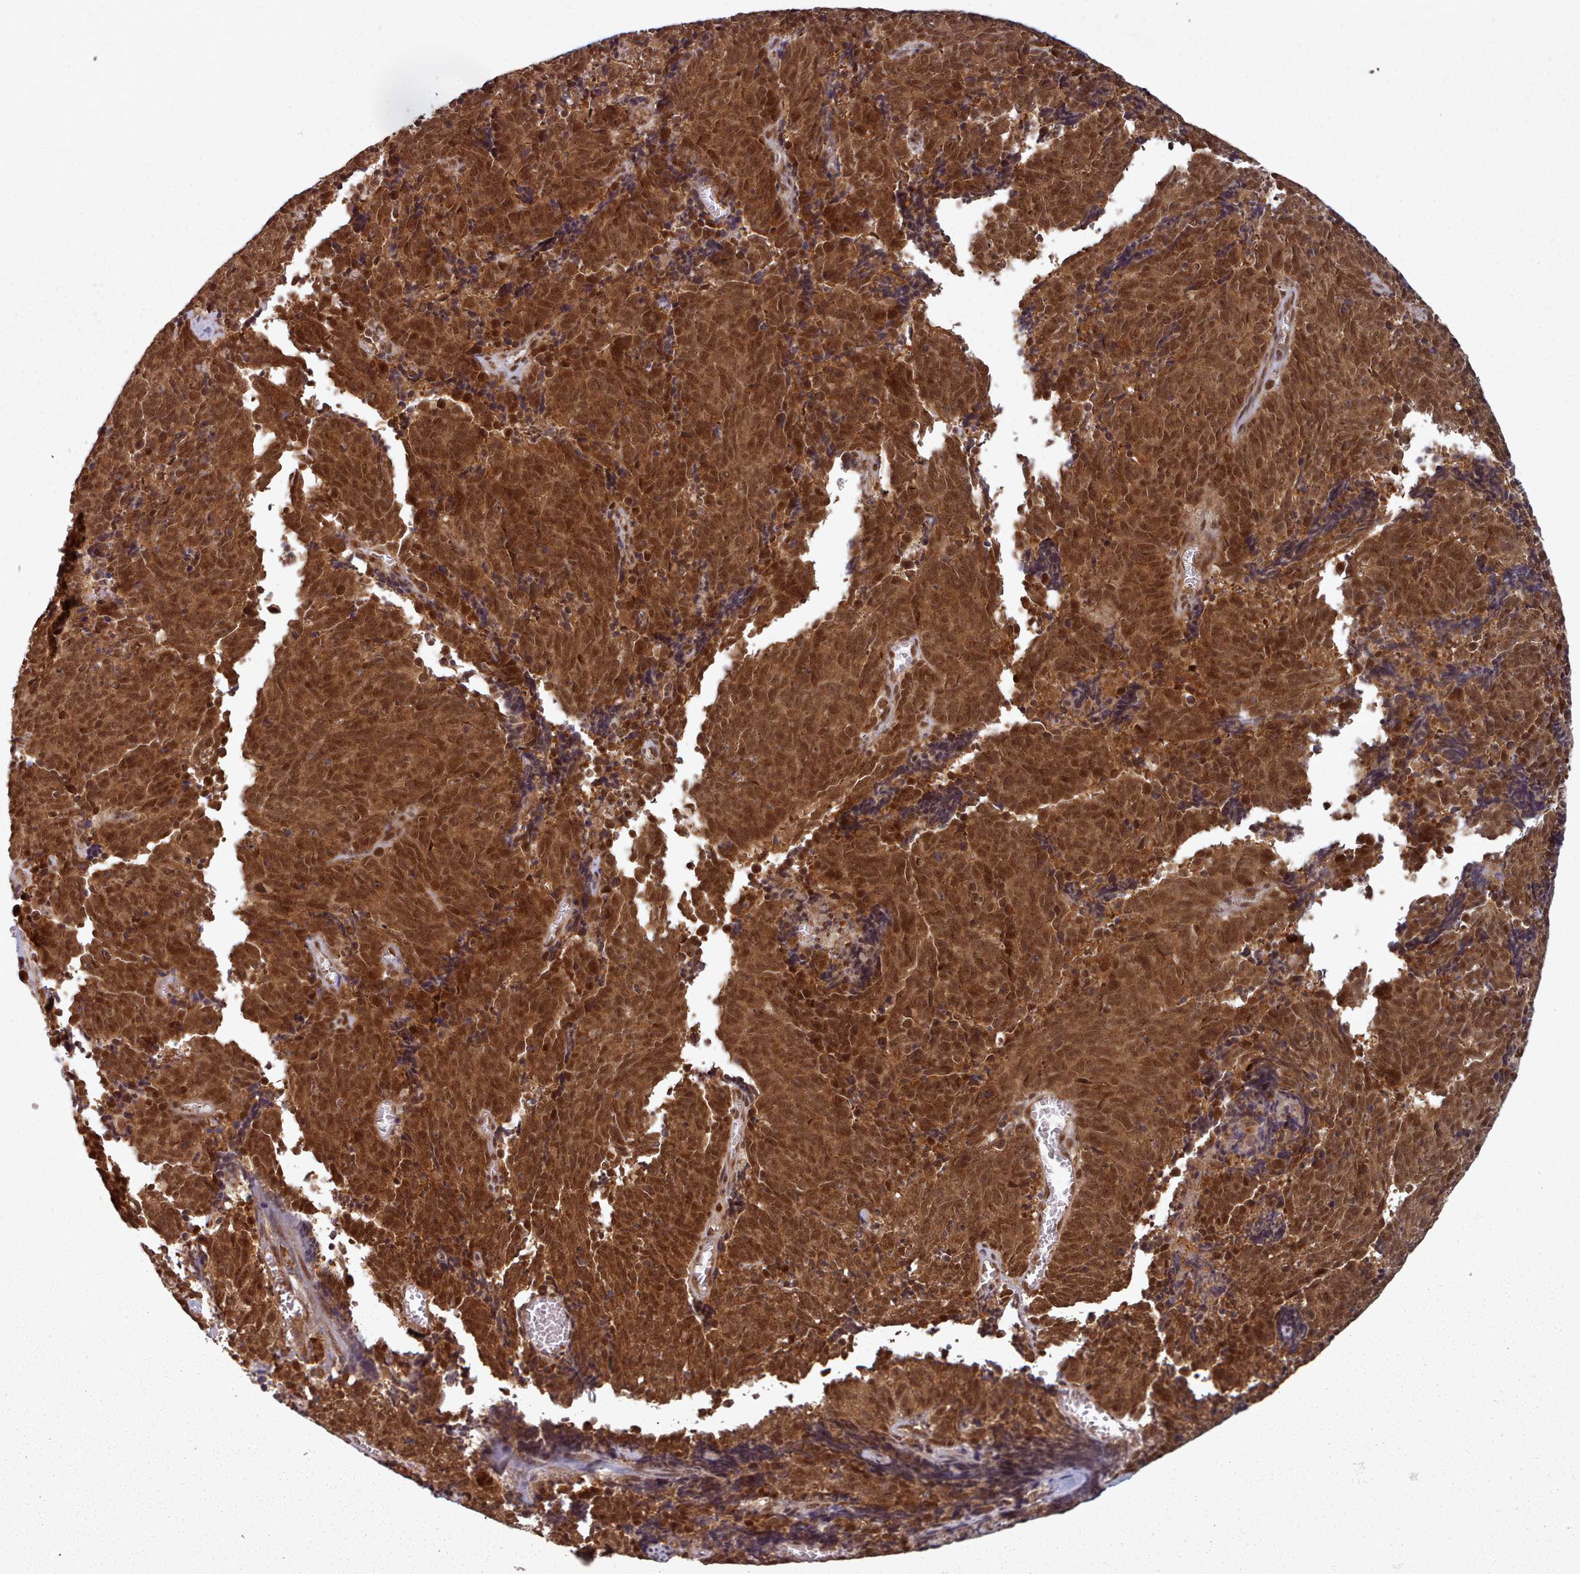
{"staining": {"intensity": "strong", "quantity": ">75%", "location": "cytoplasmic/membranous,nuclear"}, "tissue": "cervical cancer", "cell_type": "Tumor cells", "image_type": "cancer", "snomed": [{"axis": "morphology", "description": "Squamous cell carcinoma, NOS"}, {"axis": "topography", "description": "Cervix"}], "caption": "Strong cytoplasmic/membranous and nuclear expression is present in approximately >75% of tumor cells in cervical squamous cell carcinoma.", "gene": "DHX8", "patient": {"sex": "female", "age": 29}}